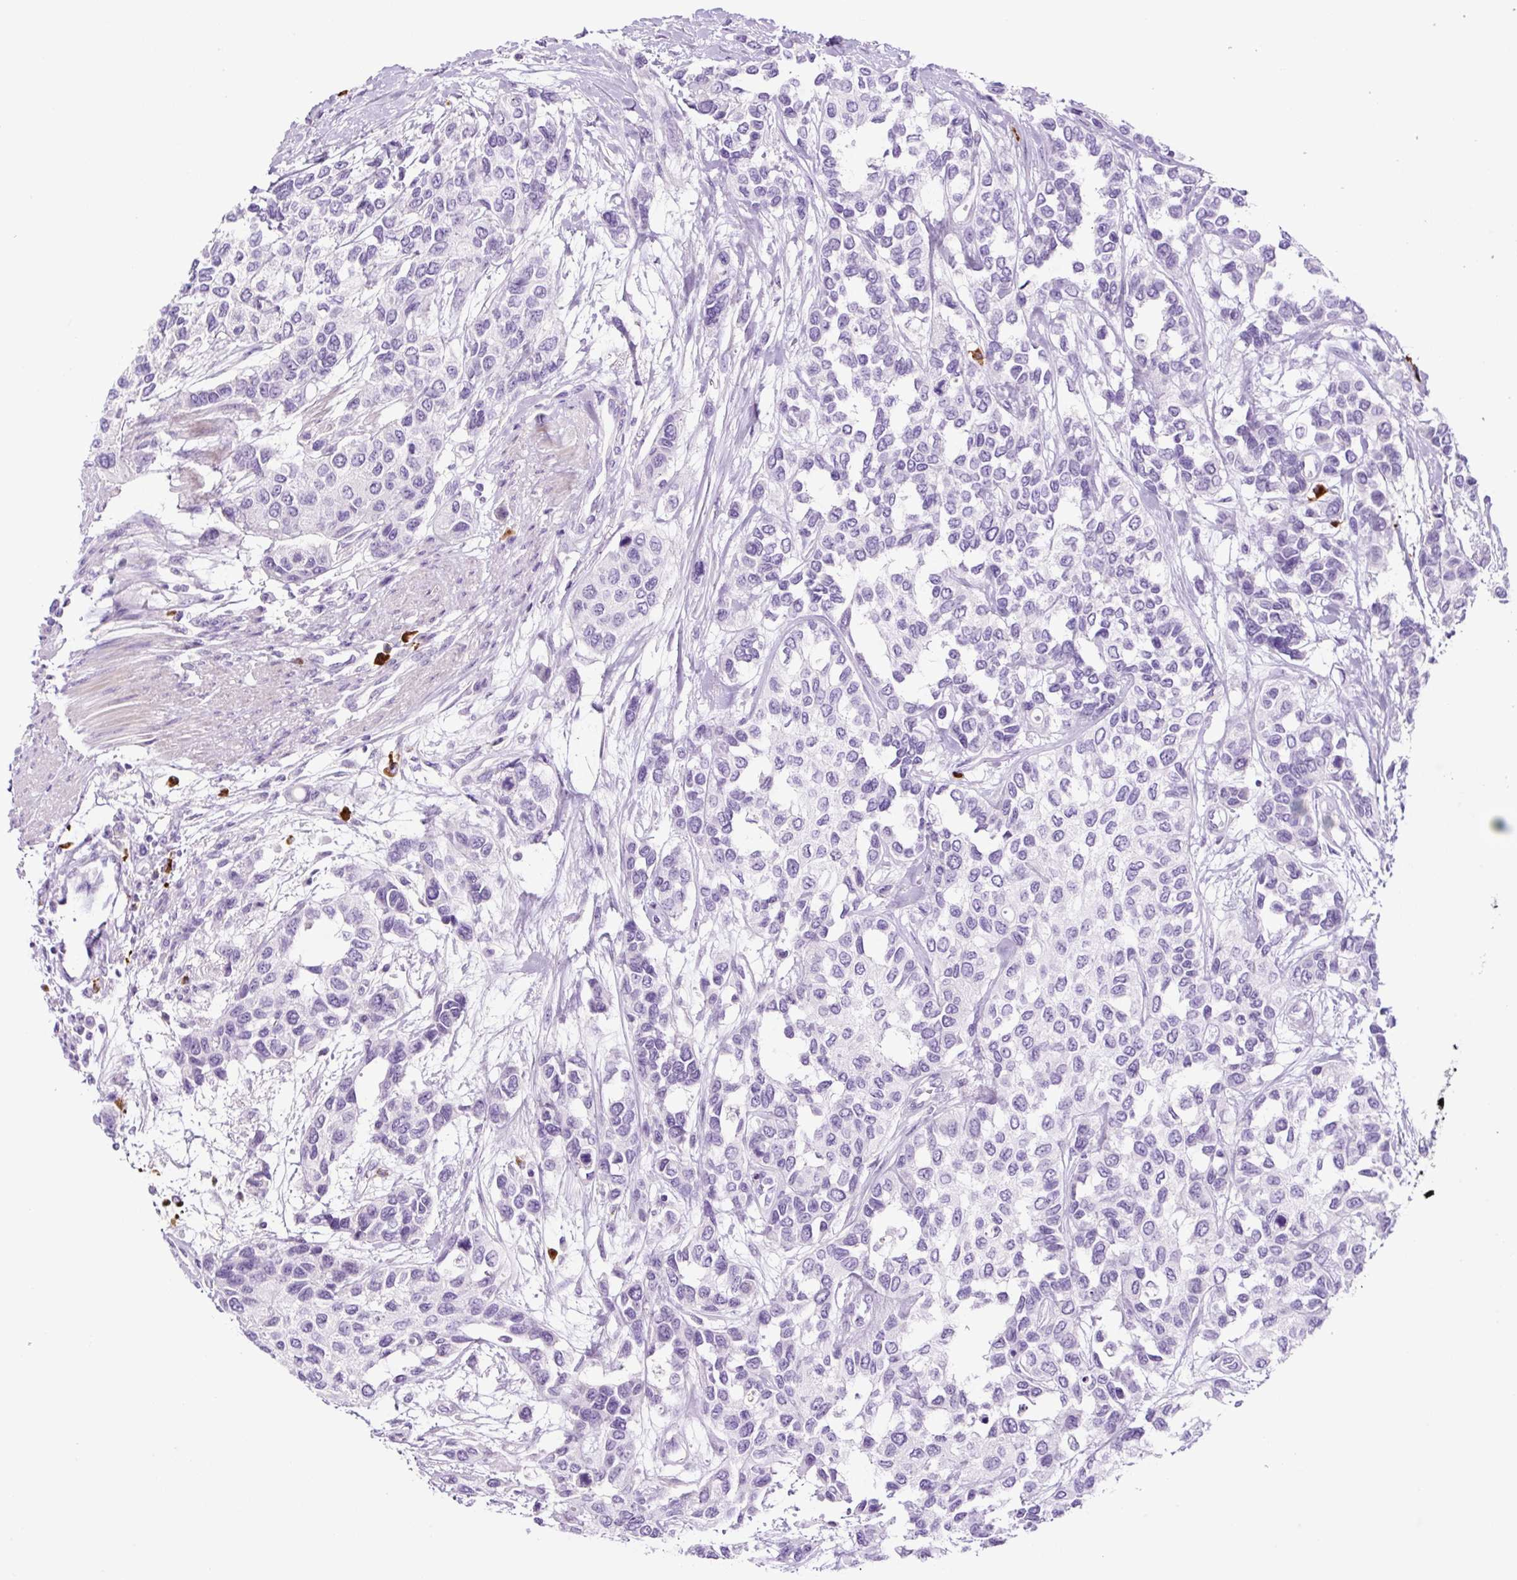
{"staining": {"intensity": "negative", "quantity": "none", "location": "none"}, "tissue": "urothelial cancer", "cell_type": "Tumor cells", "image_type": "cancer", "snomed": [{"axis": "morphology", "description": "Normal tissue, NOS"}, {"axis": "morphology", "description": "Urothelial carcinoma, High grade"}, {"axis": "topography", "description": "Vascular tissue"}, {"axis": "topography", "description": "Urinary bladder"}], "caption": "This is an immunohistochemistry image of urothelial cancer. There is no staining in tumor cells.", "gene": "RNF212B", "patient": {"sex": "female", "age": 56}}